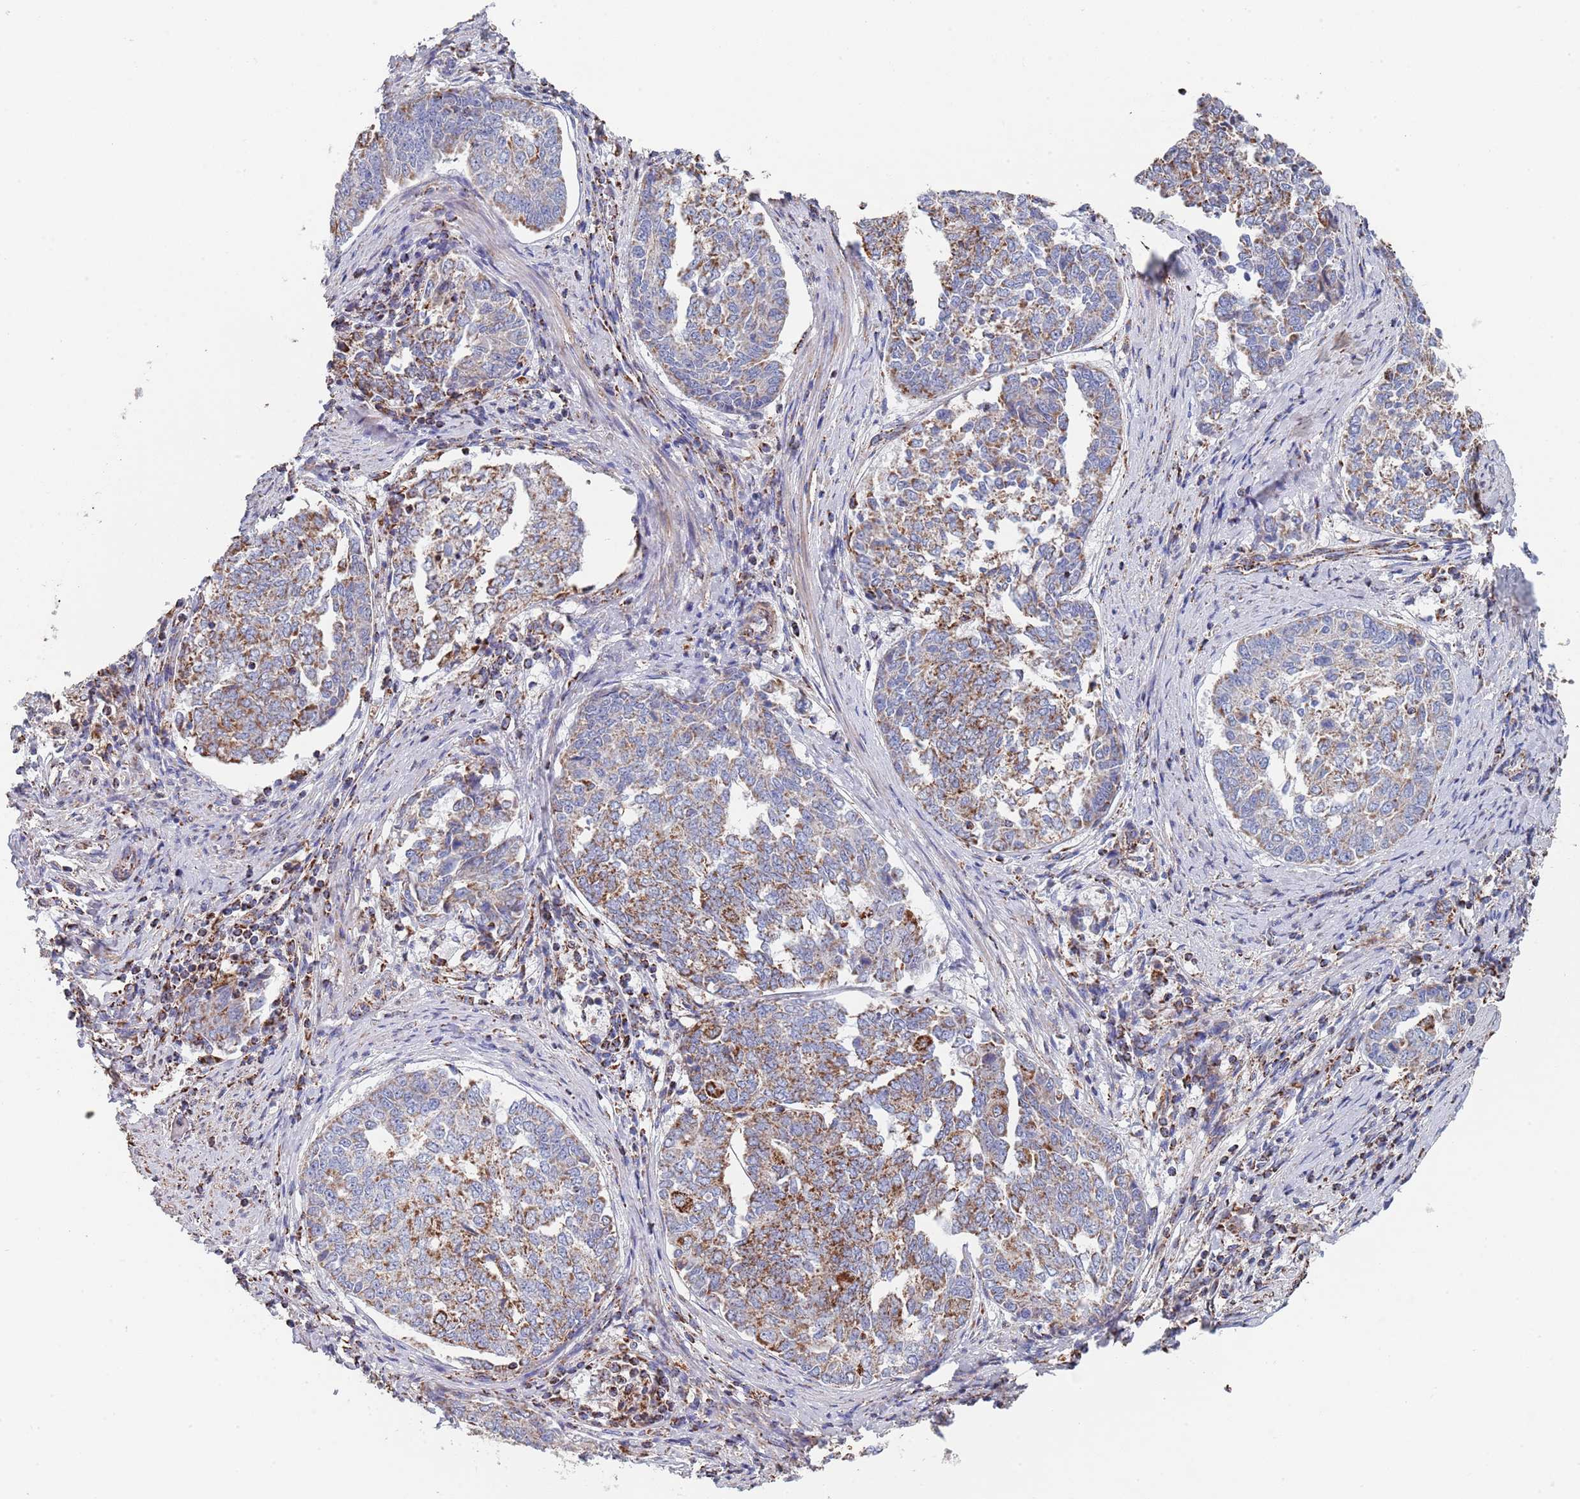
{"staining": {"intensity": "moderate", "quantity": ">75%", "location": "cytoplasmic/membranous"}, "tissue": "endometrial cancer", "cell_type": "Tumor cells", "image_type": "cancer", "snomed": [{"axis": "morphology", "description": "Adenocarcinoma, NOS"}, {"axis": "topography", "description": "Endometrium"}], "caption": "Endometrial cancer stained with DAB (3,3'-diaminobenzidine) IHC reveals medium levels of moderate cytoplasmic/membranous staining in about >75% of tumor cells.", "gene": "PGP", "patient": {"sex": "female", "age": 80}}